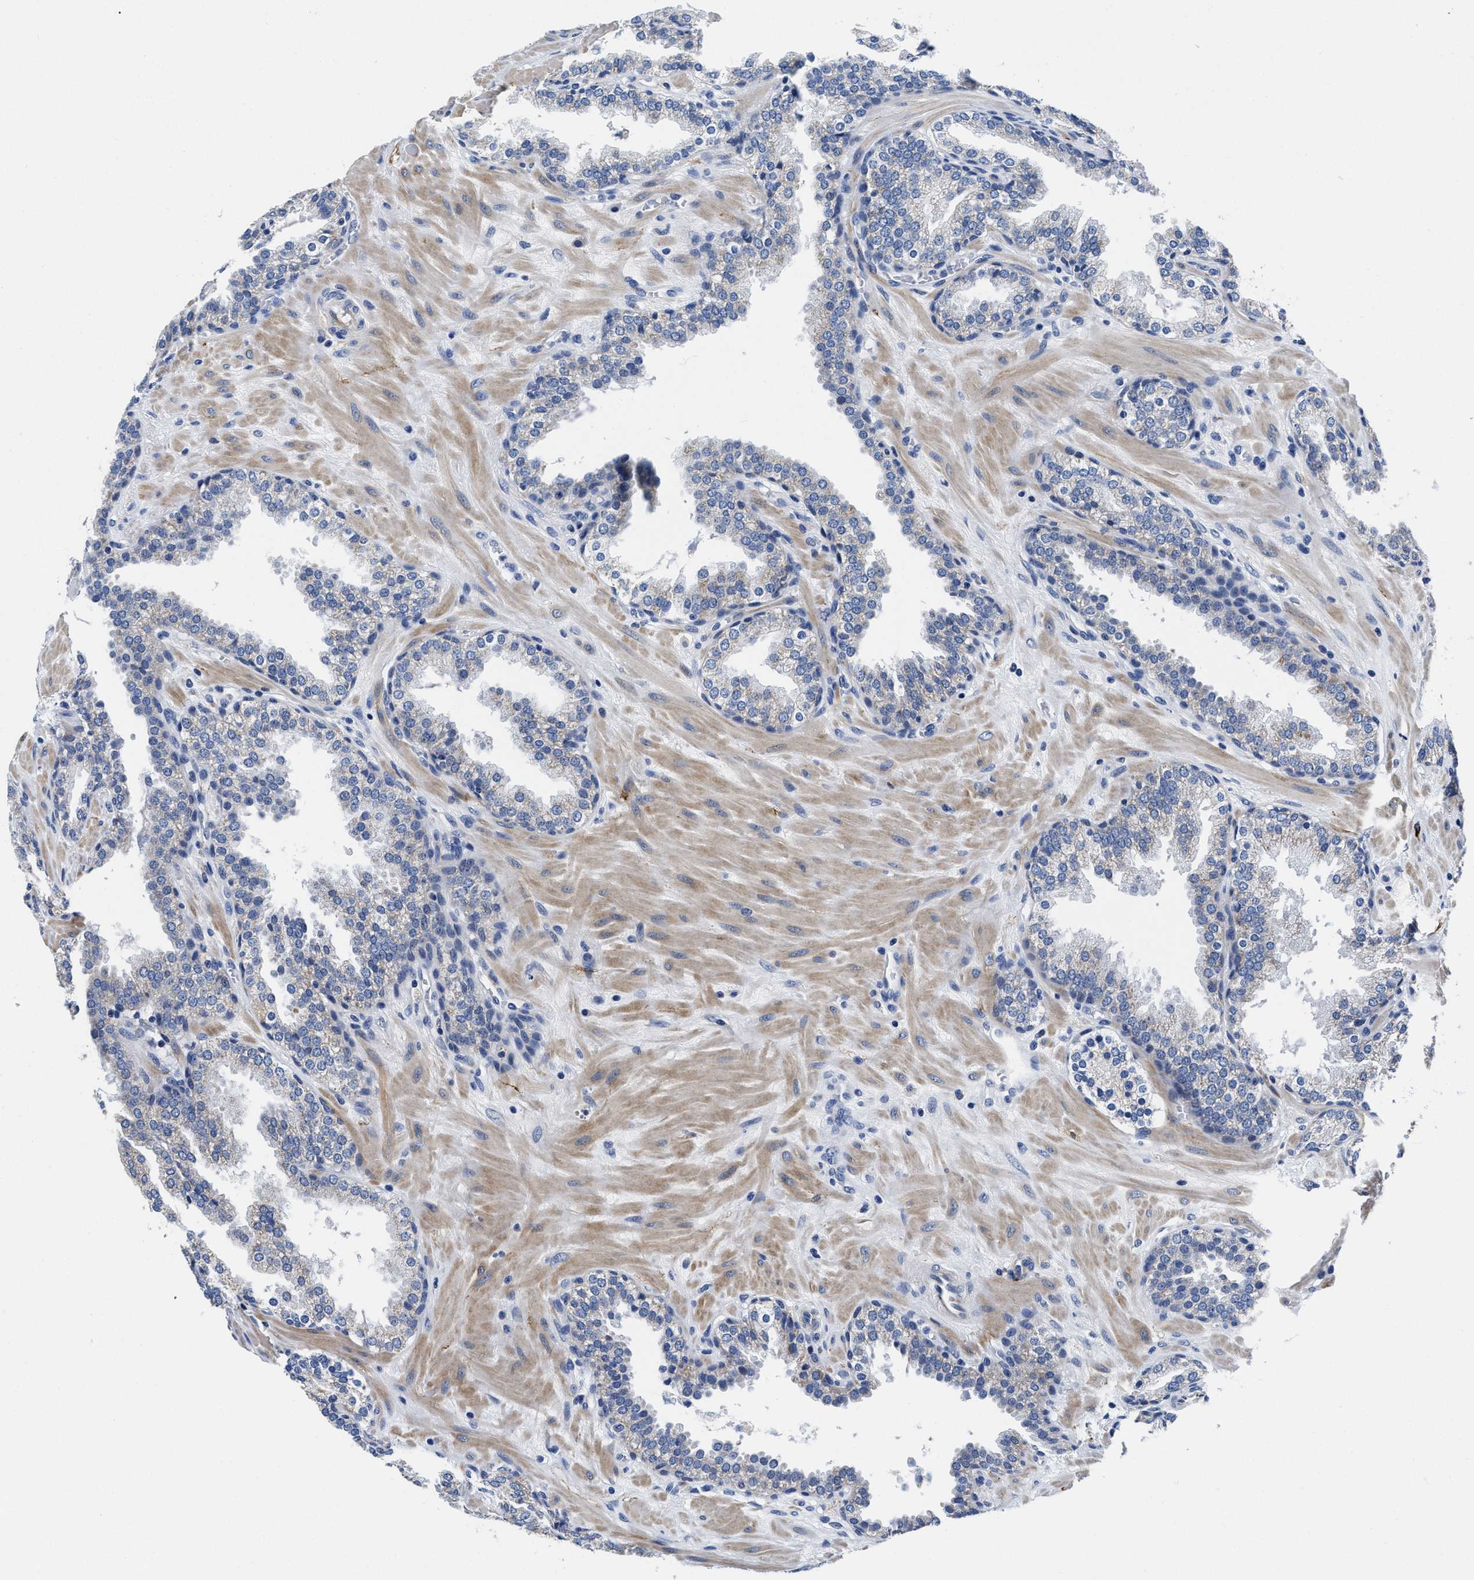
{"staining": {"intensity": "negative", "quantity": "none", "location": "none"}, "tissue": "prostate", "cell_type": "Glandular cells", "image_type": "normal", "snomed": [{"axis": "morphology", "description": "Normal tissue, NOS"}, {"axis": "topography", "description": "Prostate"}], "caption": "There is no significant positivity in glandular cells of prostate. The staining was performed using DAB (3,3'-diaminobenzidine) to visualize the protein expression in brown, while the nuclei were stained in blue with hematoxylin (Magnification: 20x).", "gene": "SLC35F1", "patient": {"sex": "male", "age": 51}}